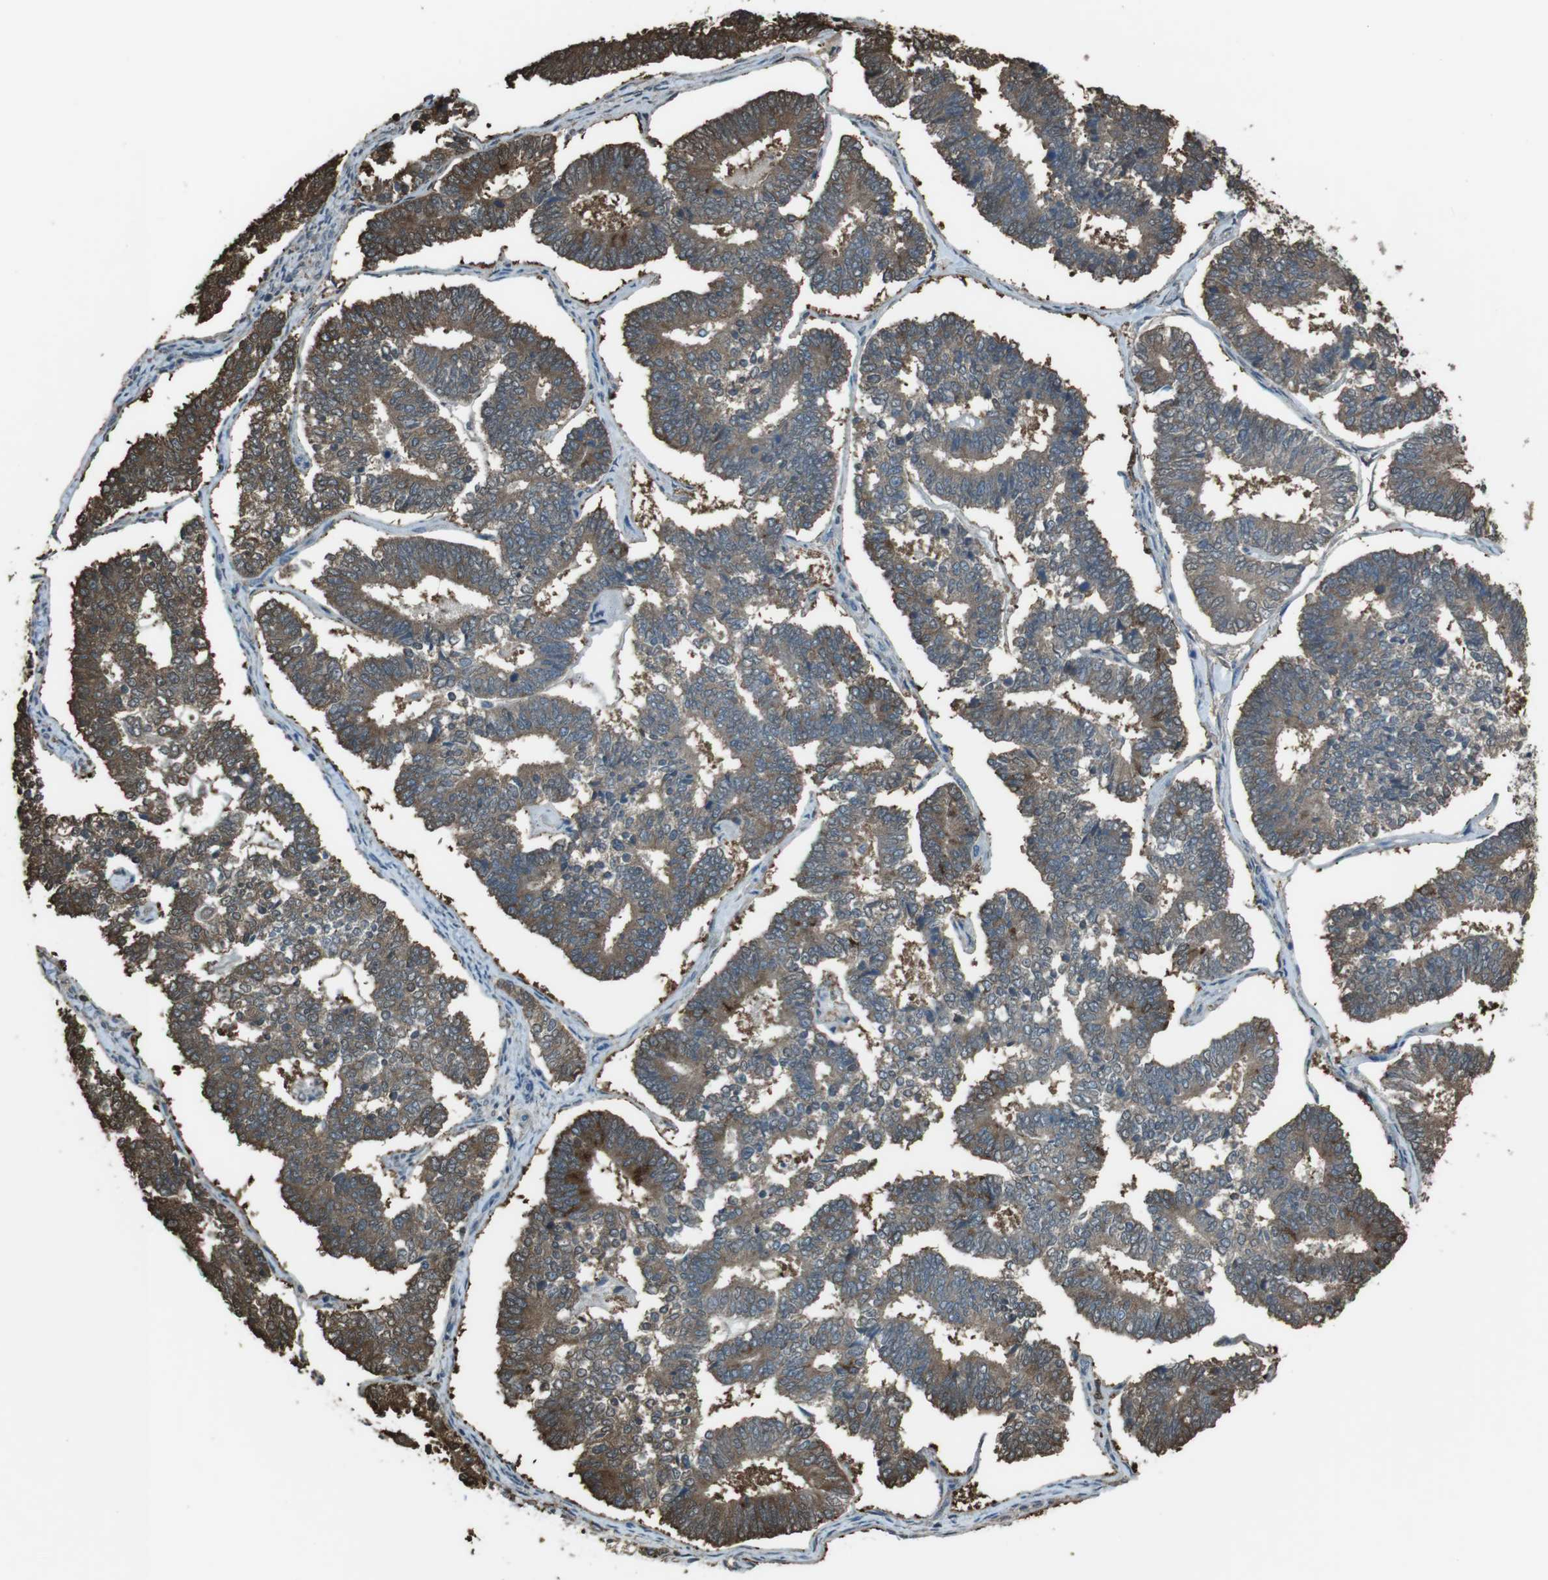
{"staining": {"intensity": "moderate", "quantity": "25%-75%", "location": "cytoplasmic/membranous"}, "tissue": "endometrial cancer", "cell_type": "Tumor cells", "image_type": "cancer", "snomed": [{"axis": "morphology", "description": "Adenocarcinoma, NOS"}, {"axis": "topography", "description": "Endometrium"}], "caption": "Endometrial cancer (adenocarcinoma) stained with a brown dye reveals moderate cytoplasmic/membranous positive staining in about 25%-75% of tumor cells.", "gene": "TWSG1", "patient": {"sex": "female", "age": 70}}